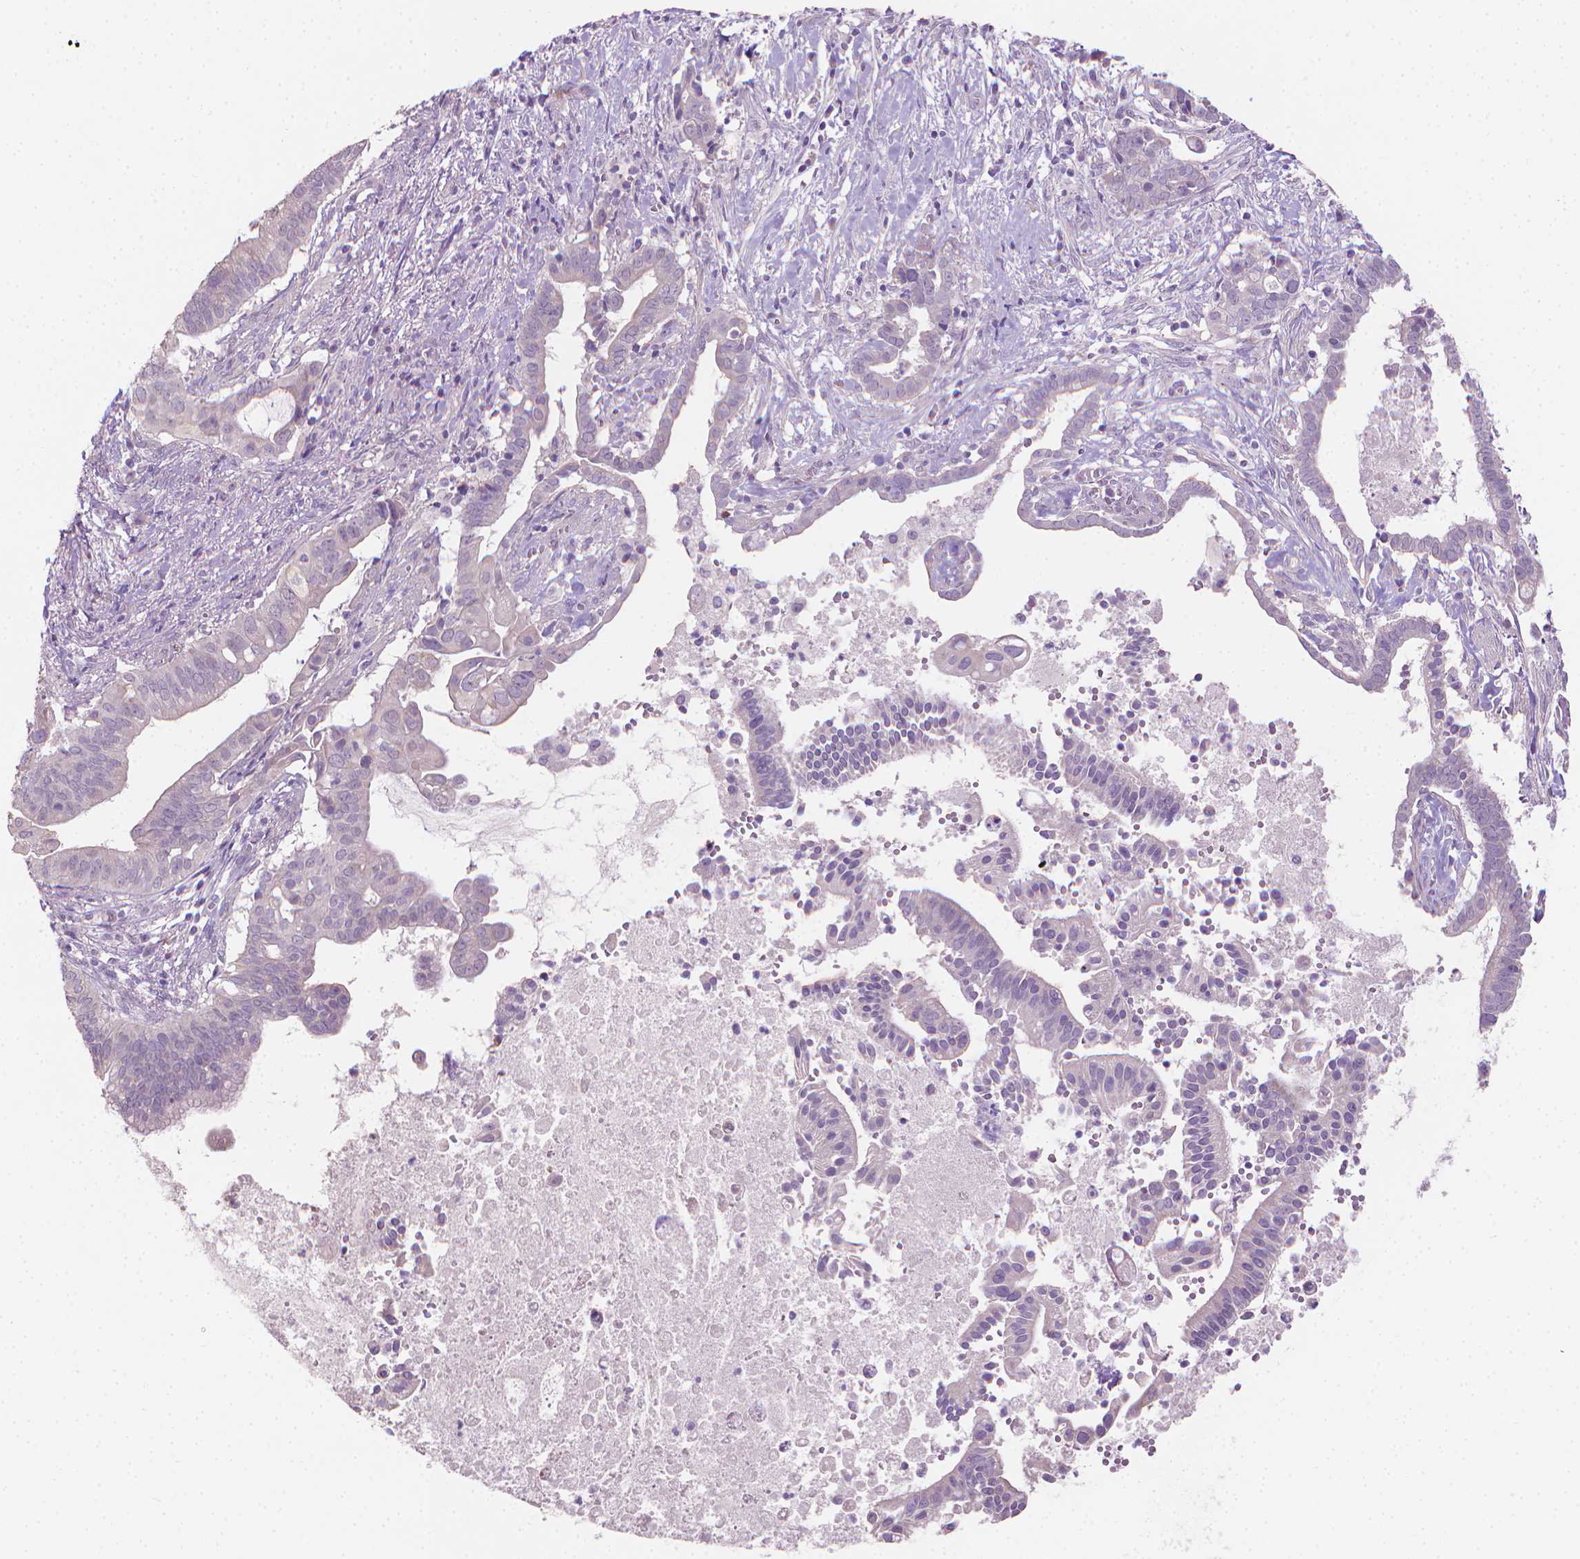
{"staining": {"intensity": "negative", "quantity": "none", "location": "none"}, "tissue": "pancreatic cancer", "cell_type": "Tumor cells", "image_type": "cancer", "snomed": [{"axis": "morphology", "description": "Adenocarcinoma, NOS"}, {"axis": "topography", "description": "Pancreas"}], "caption": "Immunohistochemistry of pancreatic adenocarcinoma shows no staining in tumor cells.", "gene": "GSDMA", "patient": {"sex": "male", "age": 61}}